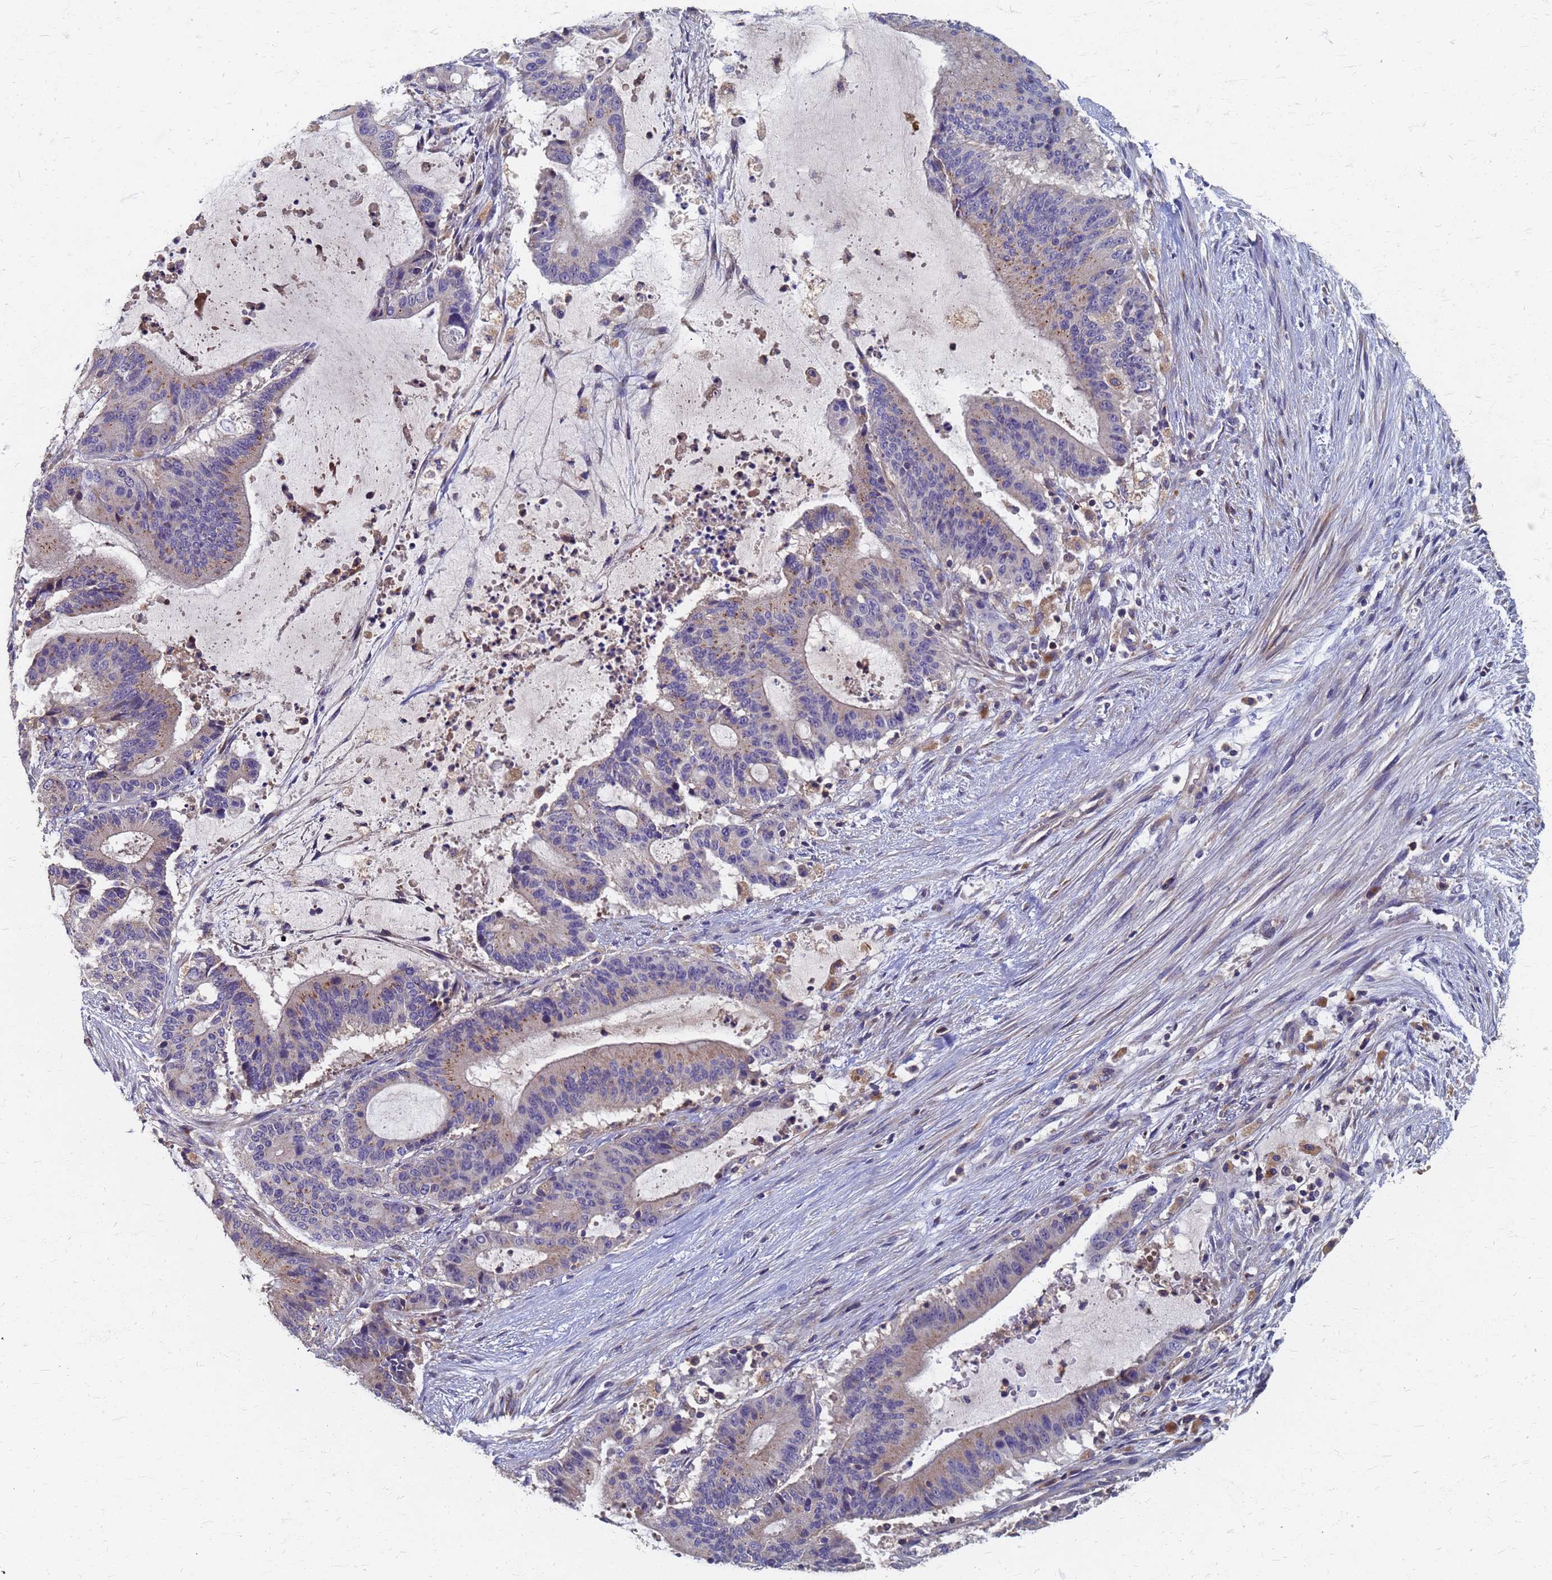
{"staining": {"intensity": "moderate", "quantity": "25%-75%", "location": "cytoplasmic/membranous"}, "tissue": "liver cancer", "cell_type": "Tumor cells", "image_type": "cancer", "snomed": [{"axis": "morphology", "description": "Normal tissue, NOS"}, {"axis": "morphology", "description": "Cholangiocarcinoma"}, {"axis": "topography", "description": "Liver"}, {"axis": "topography", "description": "Peripheral nerve tissue"}], "caption": "Tumor cells demonstrate medium levels of moderate cytoplasmic/membranous positivity in about 25%-75% of cells in human cholangiocarcinoma (liver).", "gene": "KRCC1", "patient": {"sex": "female", "age": 73}}